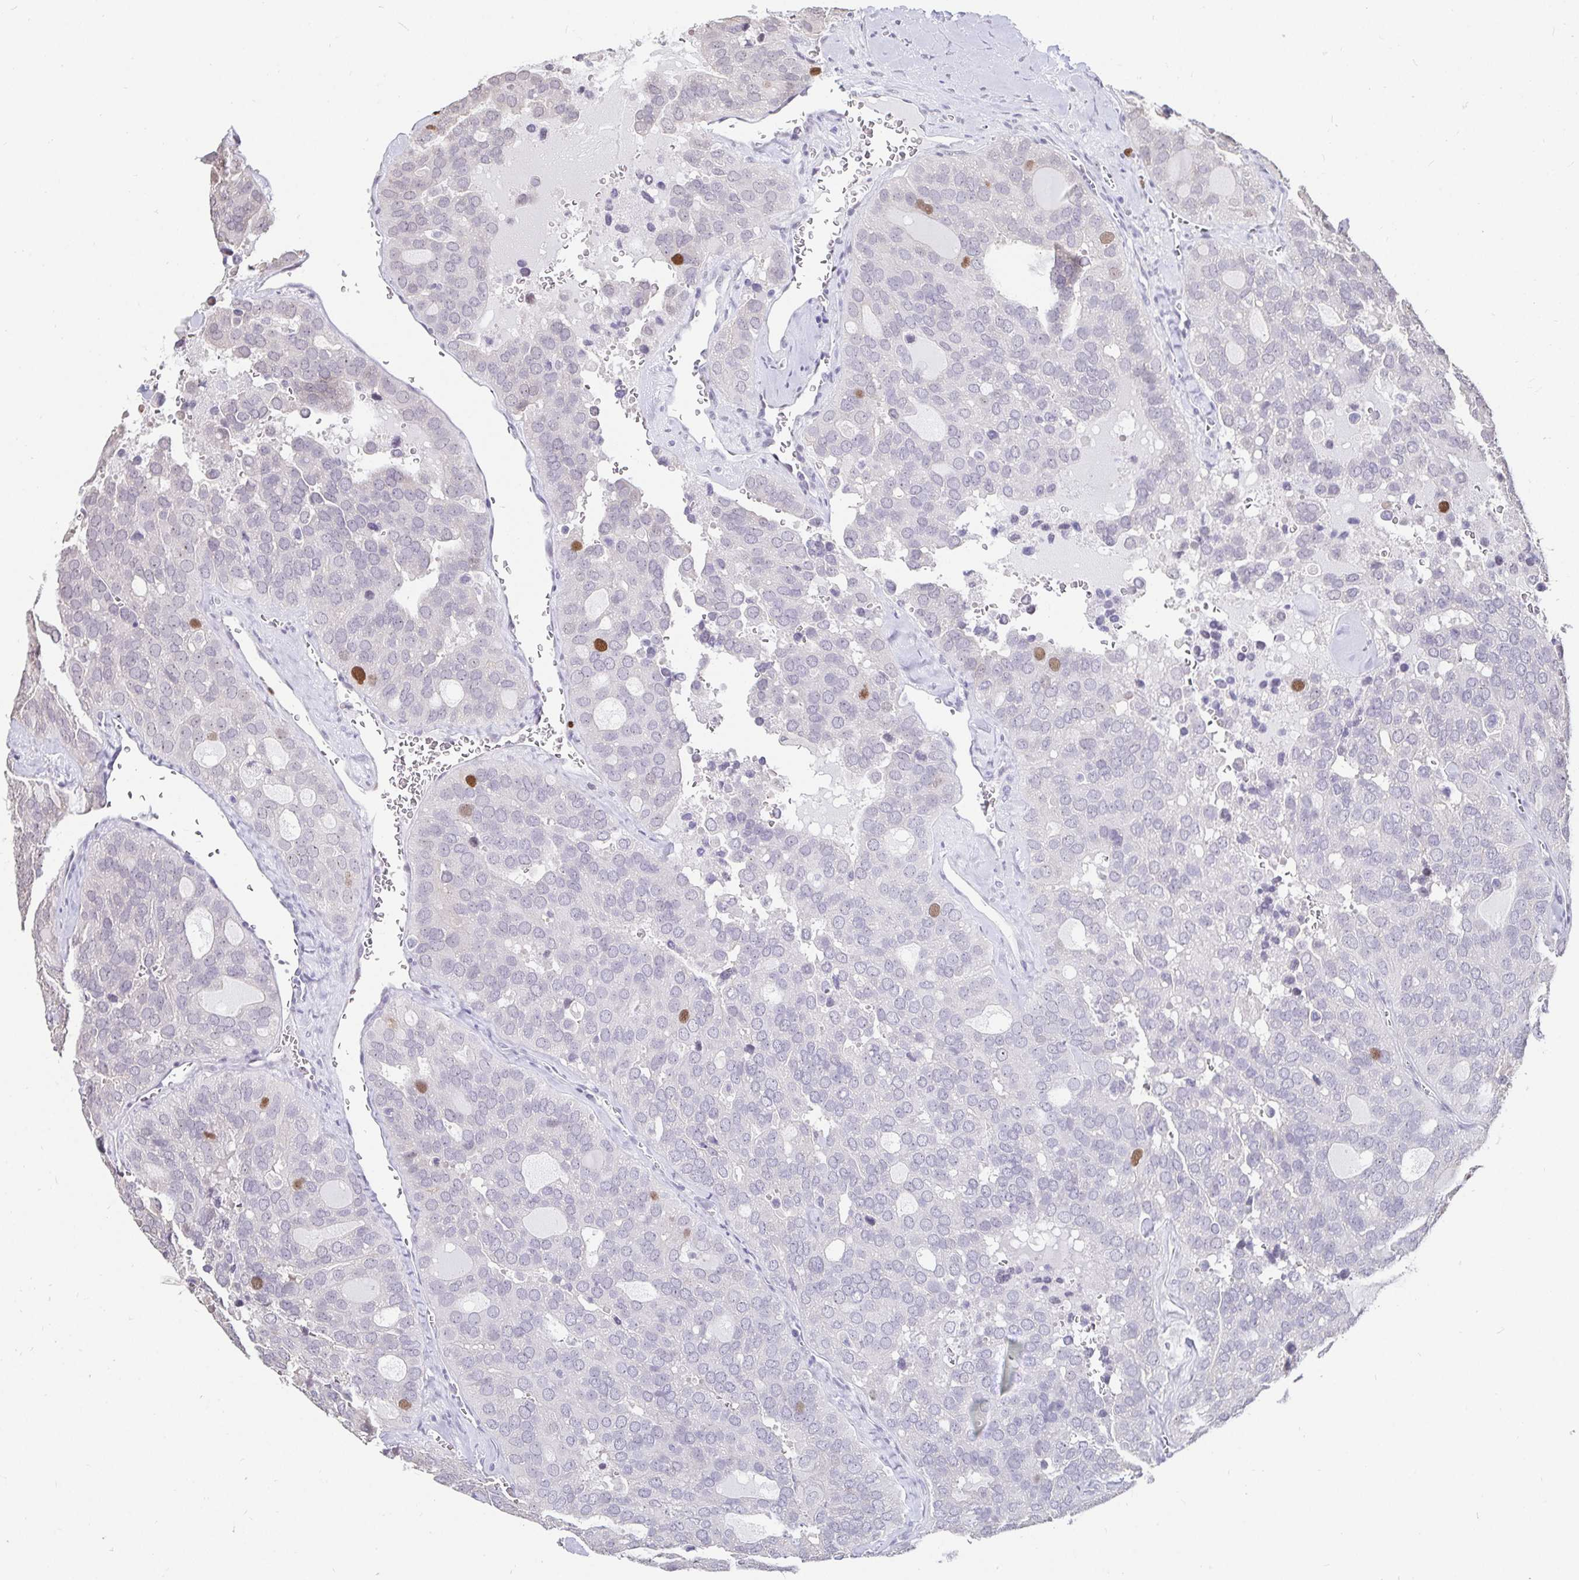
{"staining": {"intensity": "moderate", "quantity": "<25%", "location": "nuclear"}, "tissue": "thyroid cancer", "cell_type": "Tumor cells", "image_type": "cancer", "snomed": [{"axis": "morphology", "description": "Follicular adenoma carcinoma, NOS"}, {"axis": "topography", "description": "Thyroid gland"}], "caption": "Thyroid cancer stained with a brown dye displays moderate nuclear positive expression in approximately <25% of tumor cells.", "gene": "ANLN", "patient": {"sex": "male", "age": 75}}